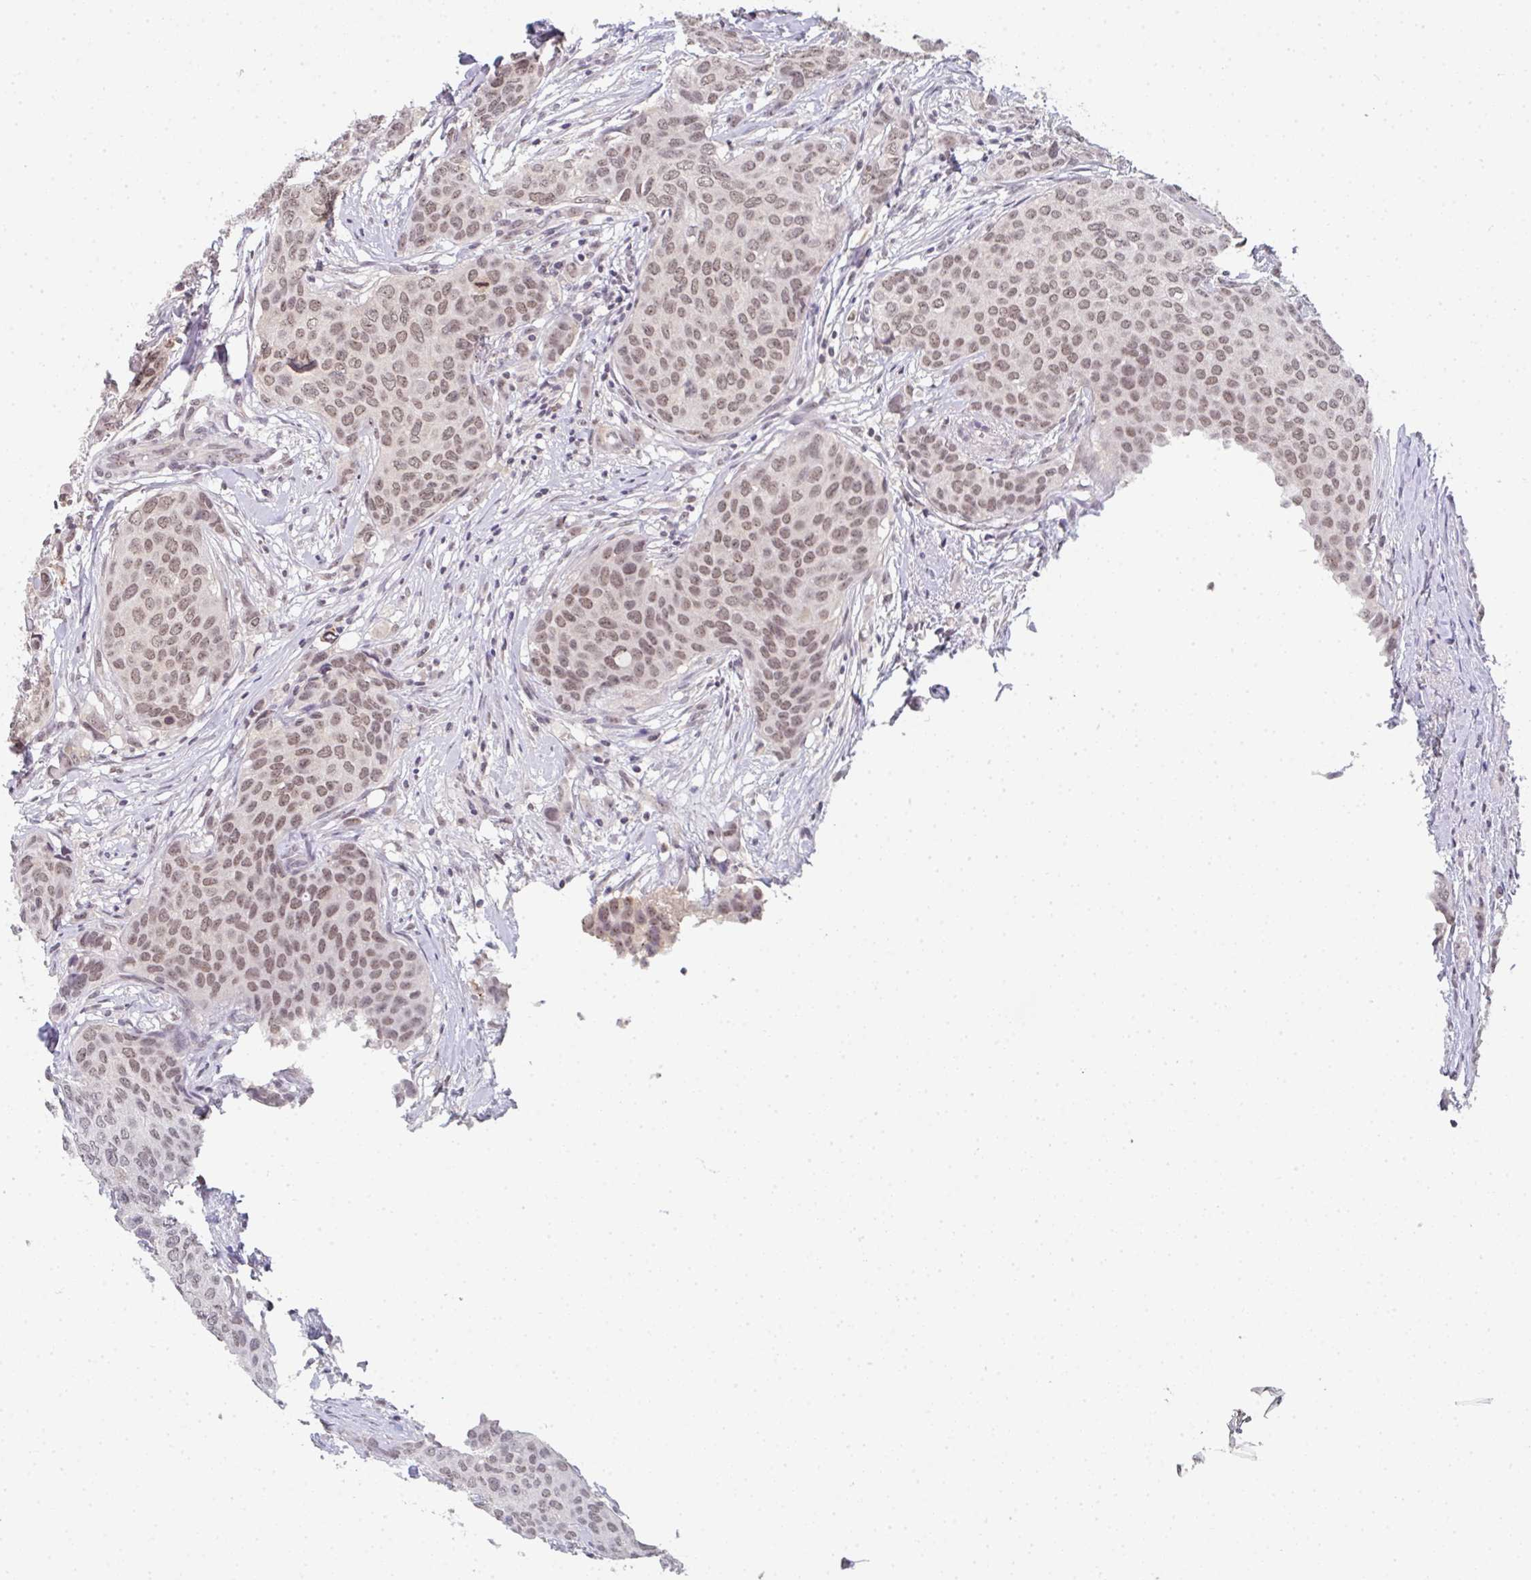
{"staining": {"intensity": "weak", "quantity": ">75%", "location": "nuclear"}, "tissue": "breast cancer", "cell_type": "Tumor cells", "image_type": "cancer", "snomed": [{"axis": "morphology", "description": "Duct carcinoma"}, {"axis": "topography", "description": "Breast"}], "caption": "Human breast invasive ductal carcinoma stained for a protein (brown) reveals weak nuclear positive positivity in about >75% of tumor cells.", "gene": "DKC1", "patient": {"sex": "female", "age": 47}}